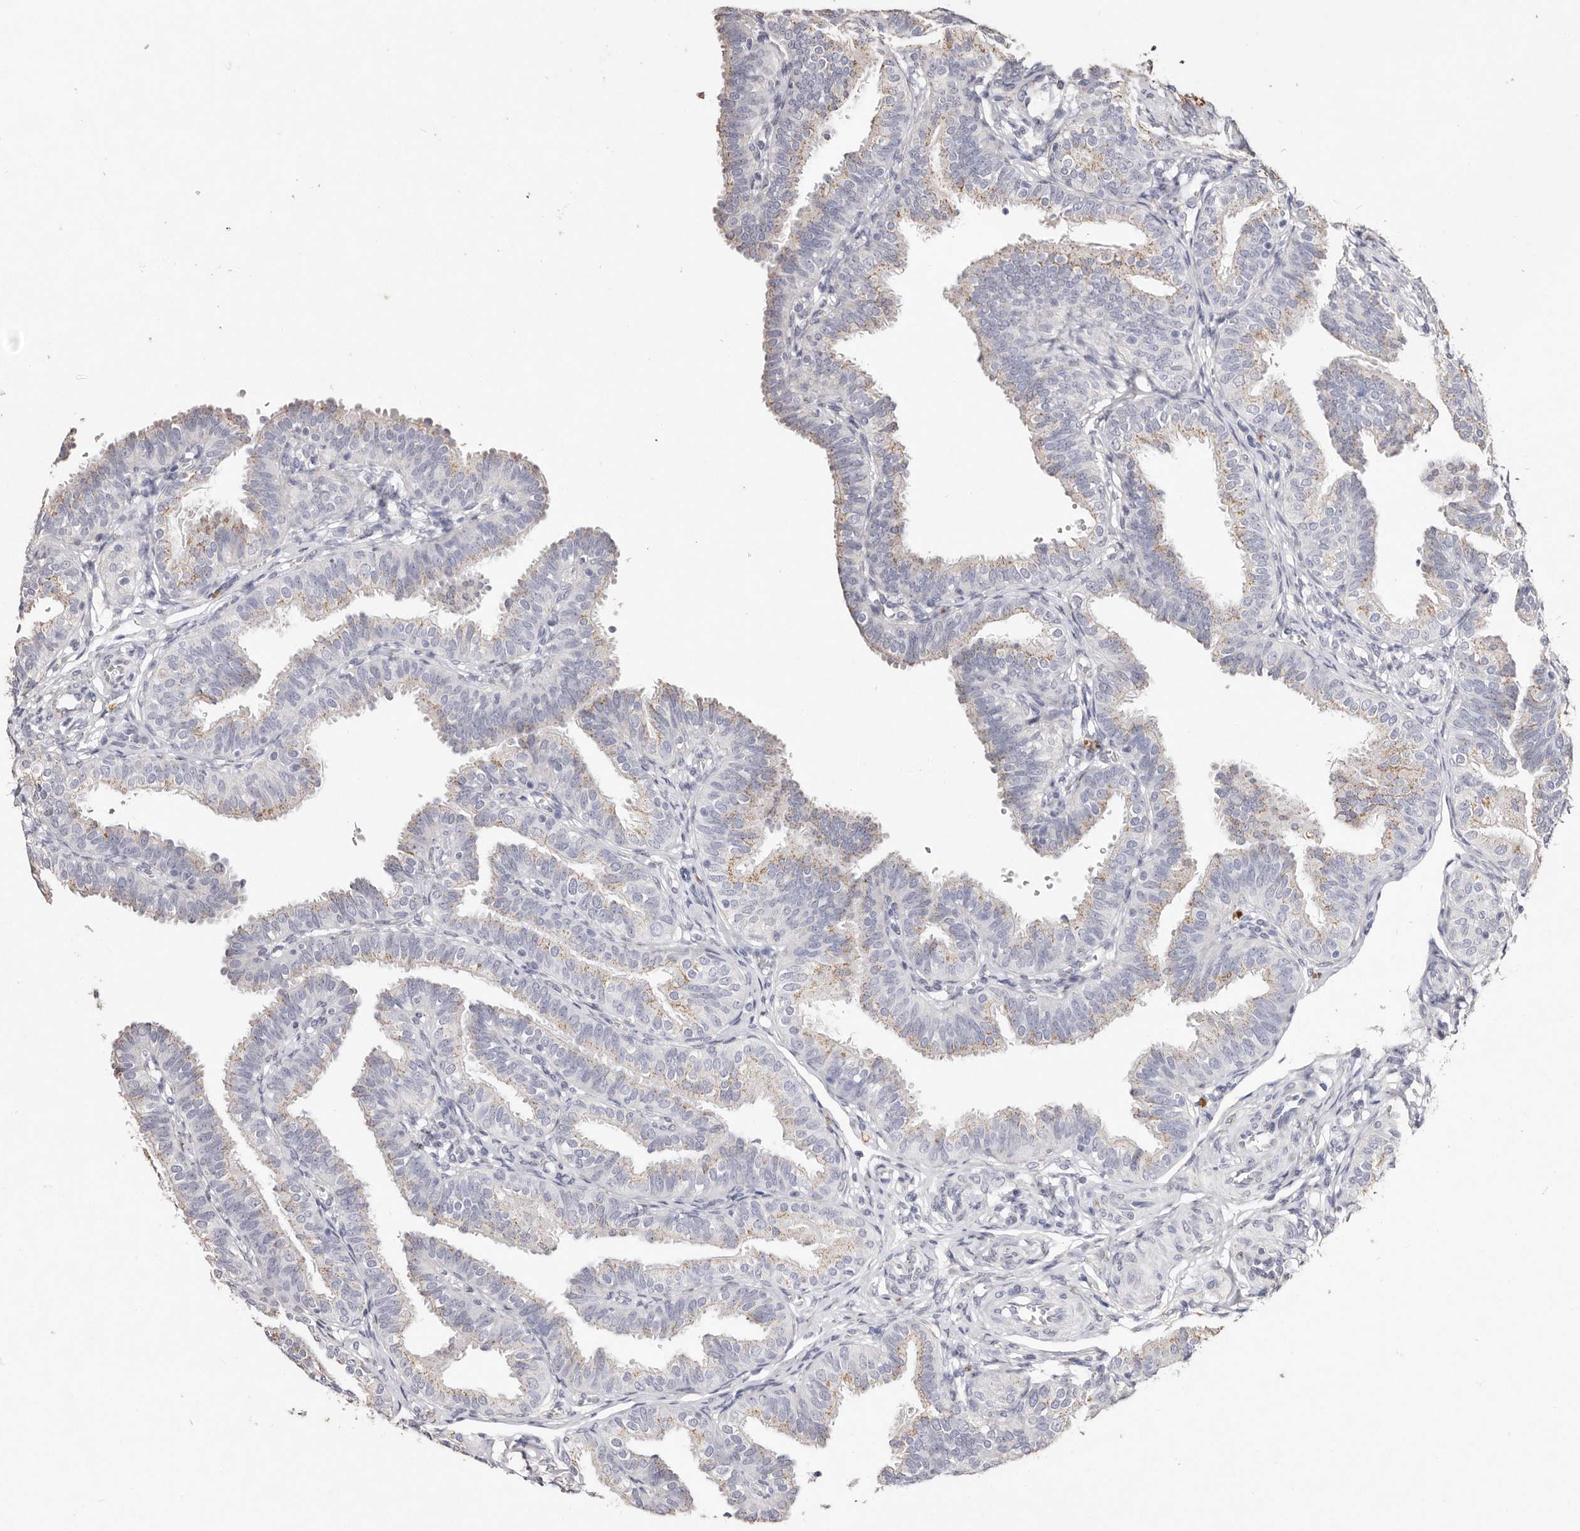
{"staining": {"intensity": "moderate", "quantity": "<25%", "location": "cytoplasmic/membranous"}, "tissue": "fallopian tube", "cell_type": "Glandular cells", "image_type": "normal", "snomed": [{"axis": "morphology", "description": "Normal tissue, NOS"}, {"axis": "topography", "description": "Fallopian tube"}], "caption": "Protein staining of unremarkable fallopian tube demonstrates moderate cytoplasmic/membranous staining in about <25% of glandular cells.", "gene": "LGALS7B", "patient": {"sex": "female", "age": 35}}